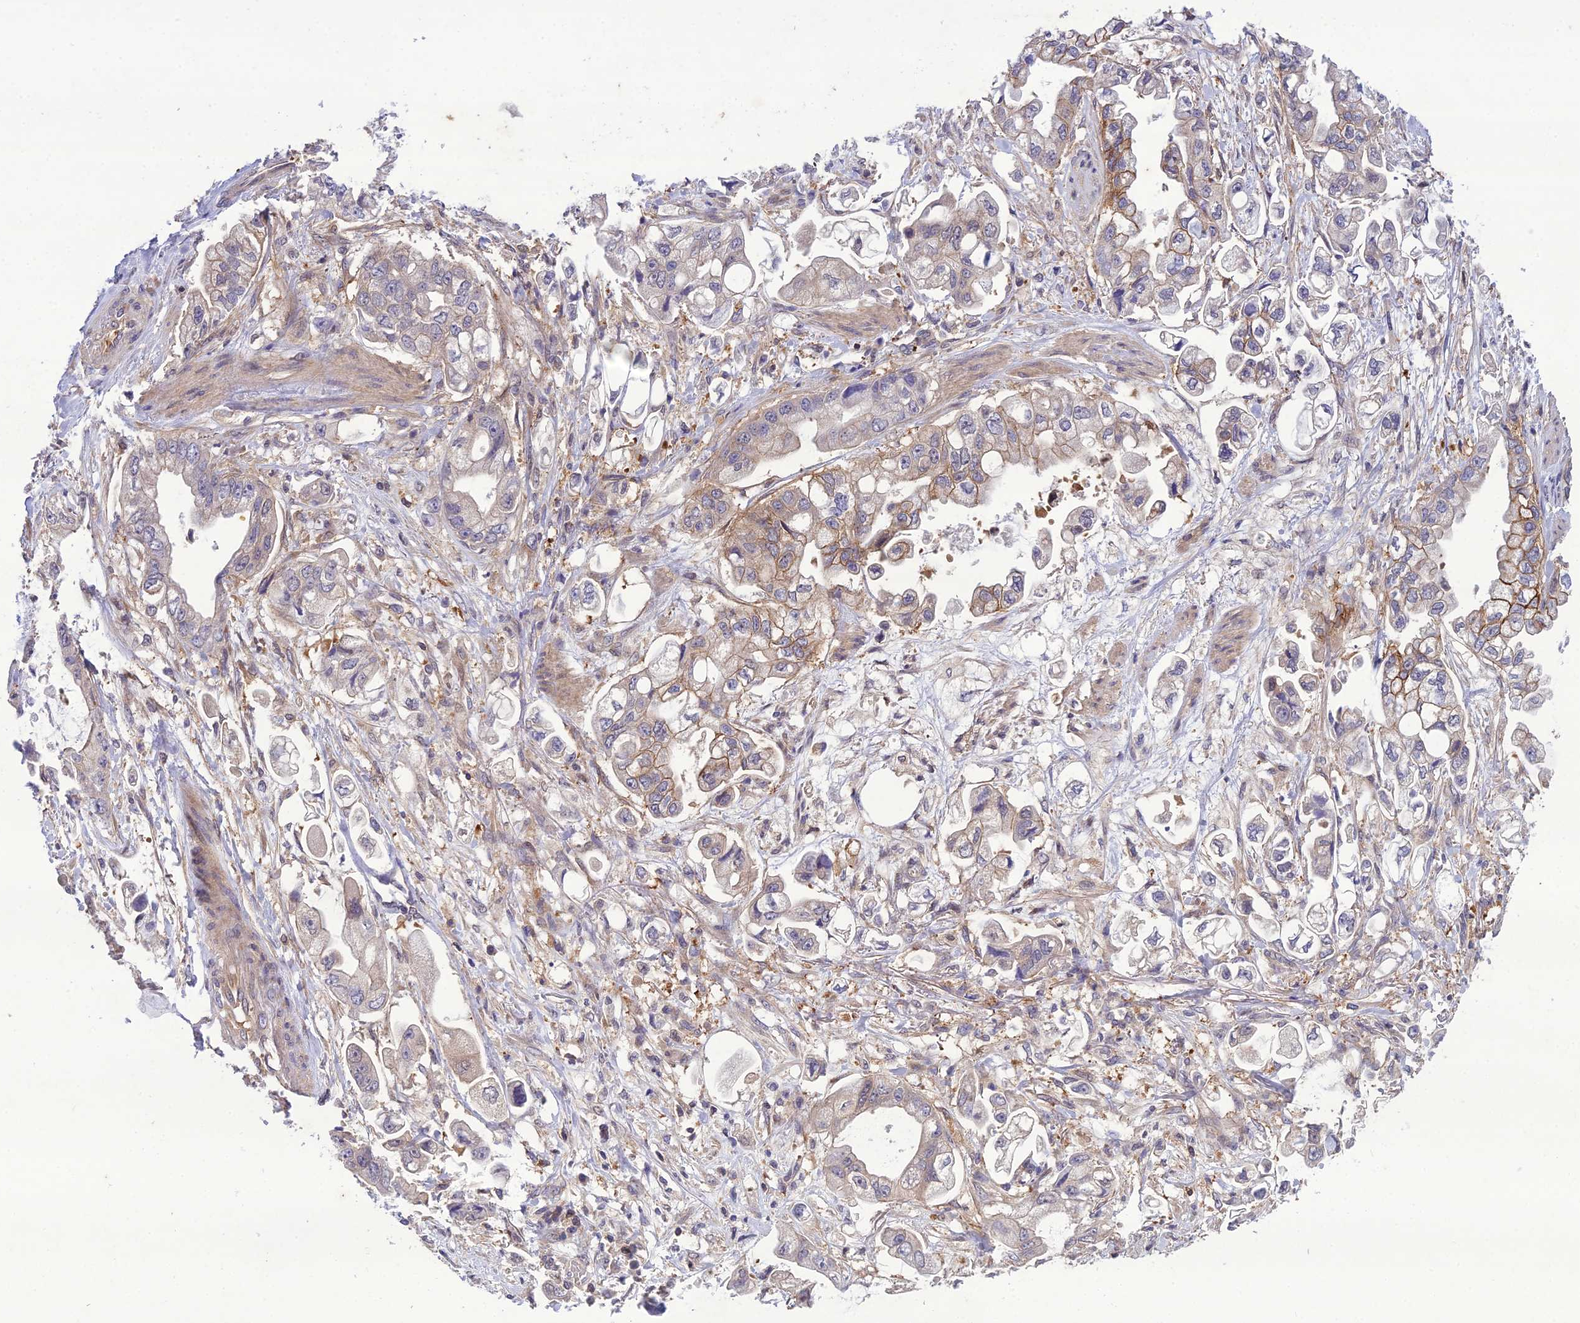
{"staining": {"intensity": "moderate", "quantity": "<25%", "location": "cytoplasmic/membranous"}, "tissue": "stomach cancer", "cell_type": "Tumor cells", "image_type": "cancer", "snomed": [{"axis": "morphology", "description": "Adenocarcinoma, NOS"}, {"axis": "topography", "description": "Stomach"}], "caption": "This photomicrograph reveals adenocarcinoma (stomach) stained with immunohistochemistry to label a protein in brown. The cytoplasmic/membranous of tumor cells show moderate positivity for the protein. Nuclei are counter-stained blue.", "gene": "GDF6", "patient": {"sex": "male", "age": 62}}